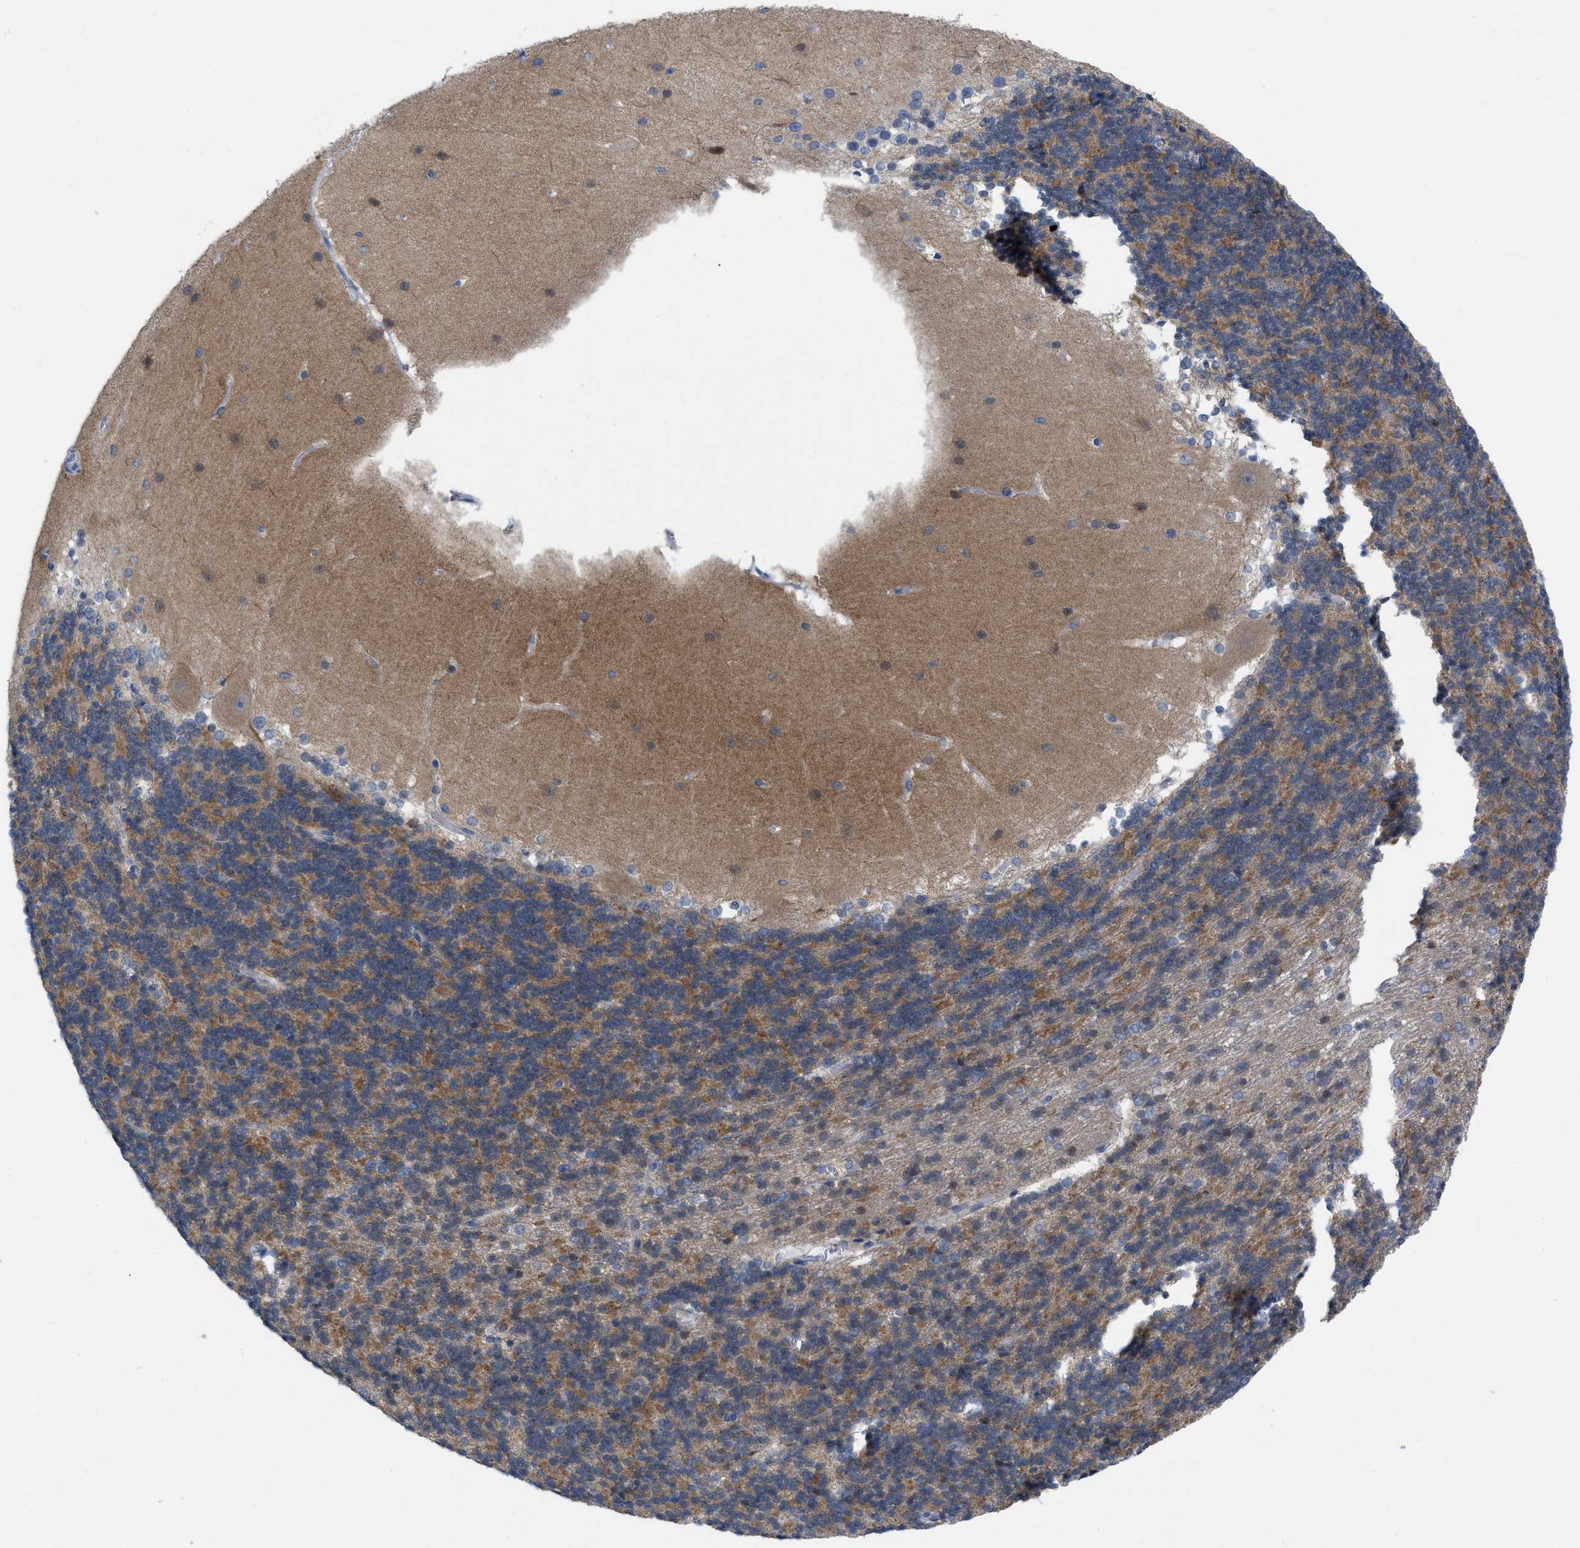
{"staining": {"intensity": "moderate", "quantity": "25%-75%", "location": "cytoplasmic/membranous"}, "tissue": "cerebellum", "cell_type": "Cells in granular layer", "image_type": "normal", "snomed": [{"axis": "morphology", "description": "Normal tissue, NOS"}, {"axis": "topography", "description": "Cerebellum"}], "caption": "Immunohistochemistry histopathology image of unremarkable cerebellum stained for a protein (brown), which shows medium levels of moderate cytoplasmic/membranous expression in approximately 25%-75% of cells in granular layer.", "gene": "NDEL1", "patient": {"sex": "female", "age": 19}}